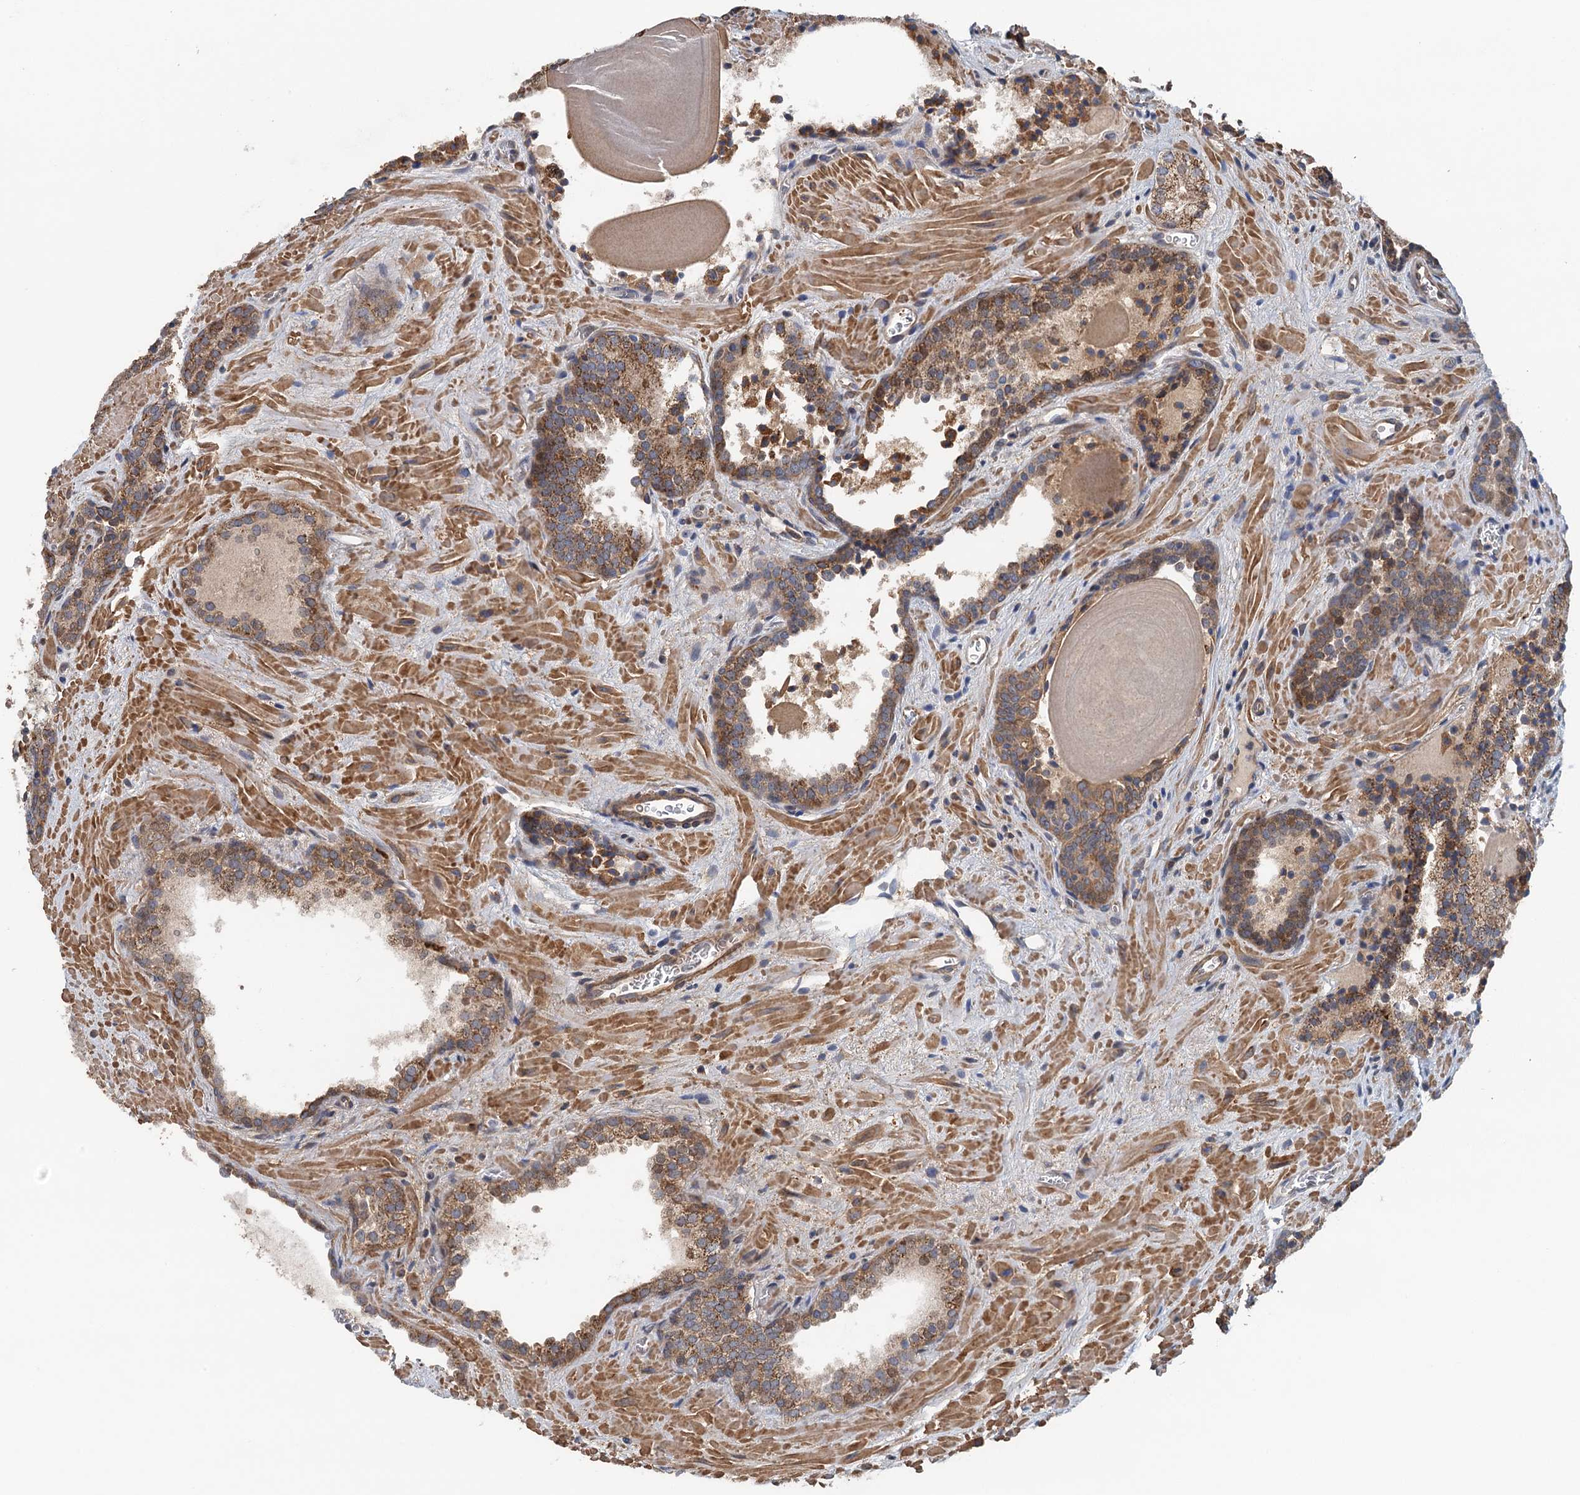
{"staining": {"intensity": "moderate", "quantity": ">75%", "location": "cytoplasmic/membranous"}, "tissue": "prostate cancer", "cell_type": "Tumor cells", "image_type": "cancer", "snomed": [{"axis": "morphology", "description": "Adenocarcinoma, High grade"}, {"axis": "topography", "description": "Prostate"}], "caption": "IHC (DAB (3,3'-diaminobenzidine)) staining of human high-grade adenocarcinoma (prostate) demonstrates moderate cytoplasmic/membranous protein staining in about >75% of tumor cells. The staining was performed using DAB to visualize the protein expression in brown, while the nuclei were stained in blue with hematoxylin (Magnification: 20x).", "gene": "MEAK7", "patient": {"sex": "male", "age": 66}}